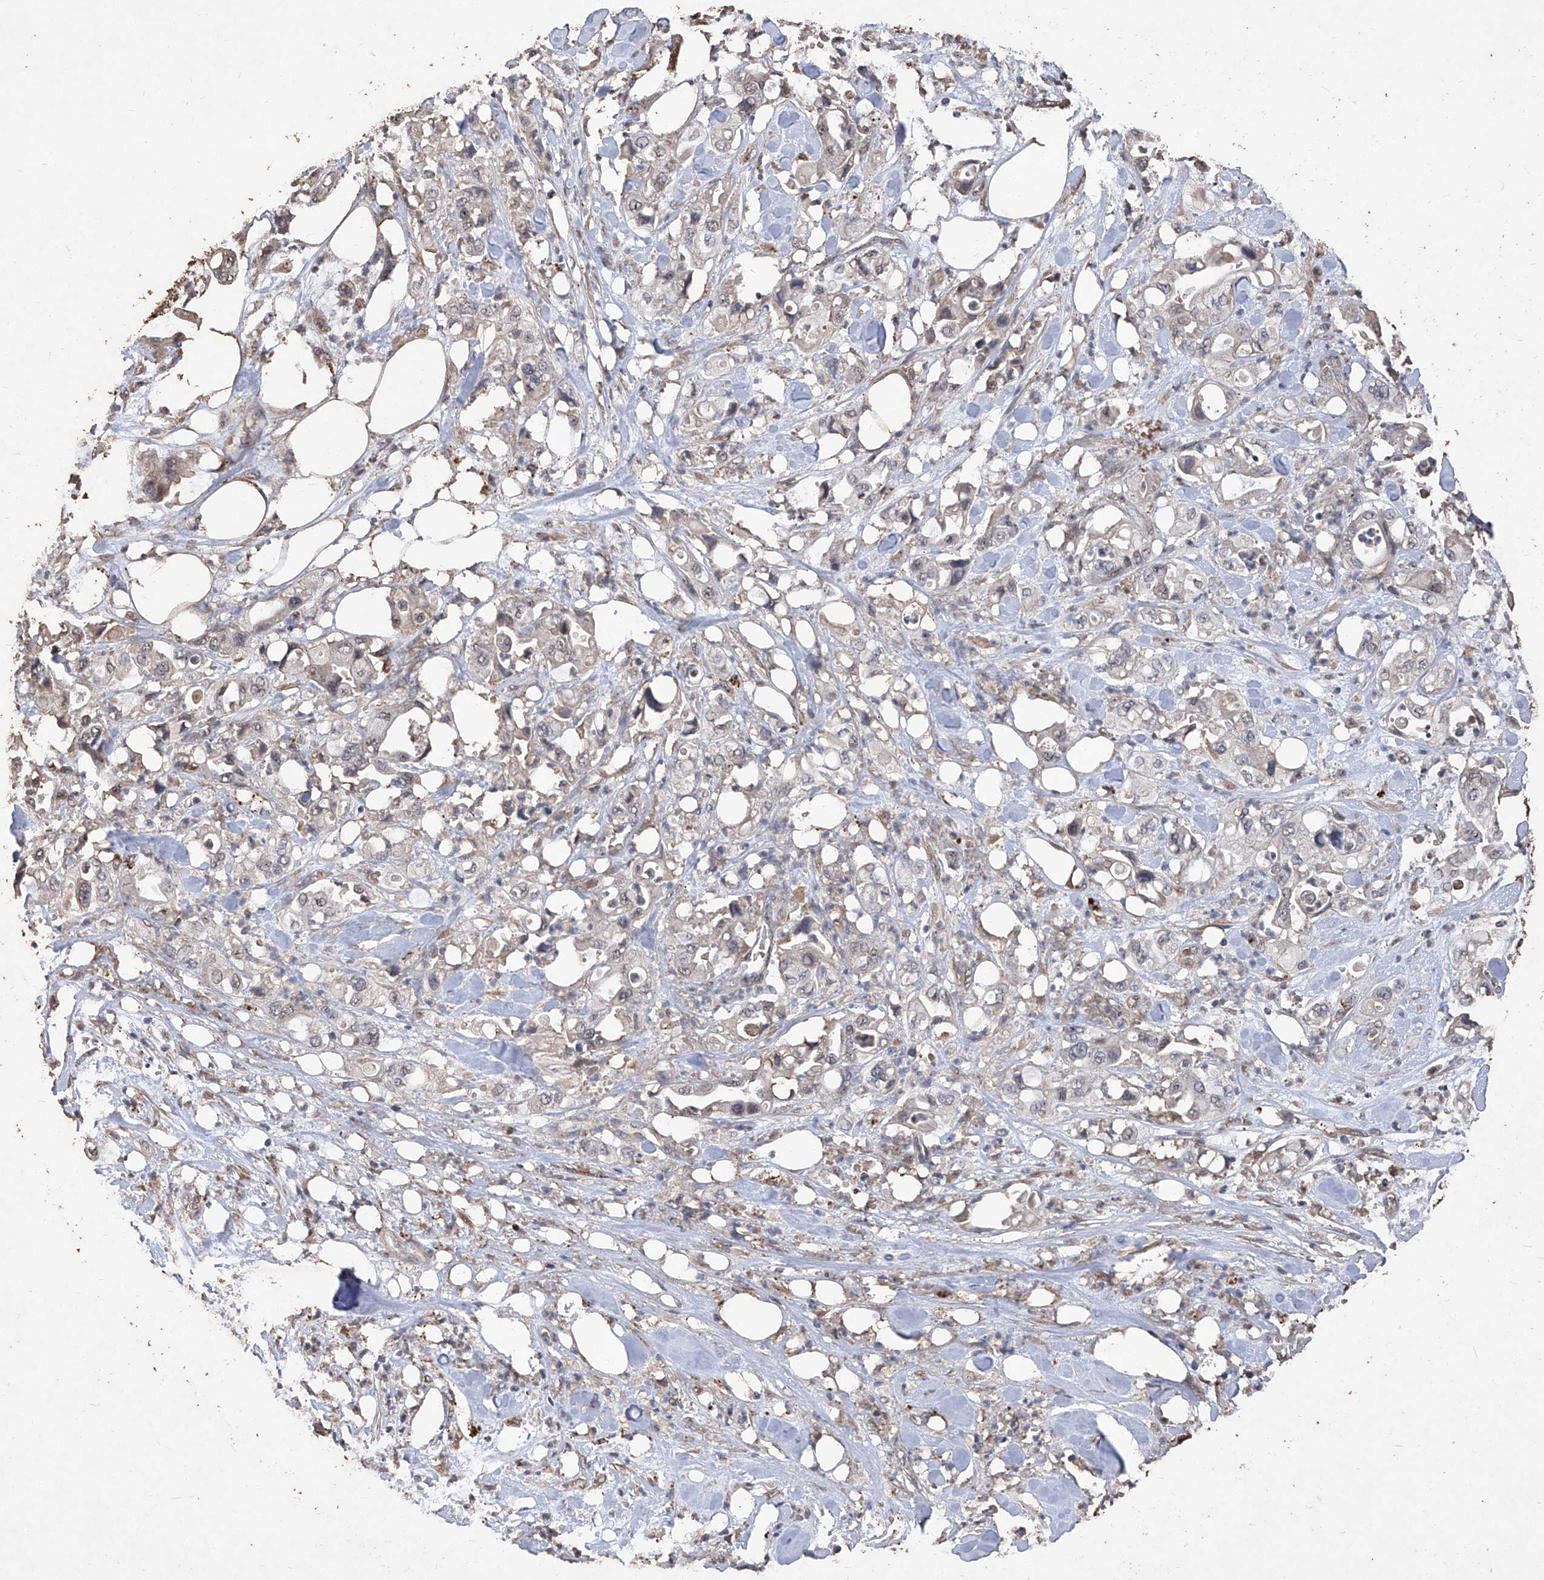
{"staining": {"intensity": "negative", "quantity": "none", "location": "none"}, "tissue": "pancreatic cancer", "cell_type": "Tumor cells", "image_type": "cancer", "snomed": [{"axis": "morphology", "description": "Adenocarcinoma, NOS"}, {"axis": "topography", "description": "Pancreas"}], "caption": "Immunohistochemistry (IHC) image of pancreatic cancer (adenocarcinoma) stained for a protein (brown), which demonstrates no positivity in tumor cells. (DAB immunohistochemistry (IHC), high magnification).", "gene": "EML1", "patient": {"sex": "male", "age": 70}}